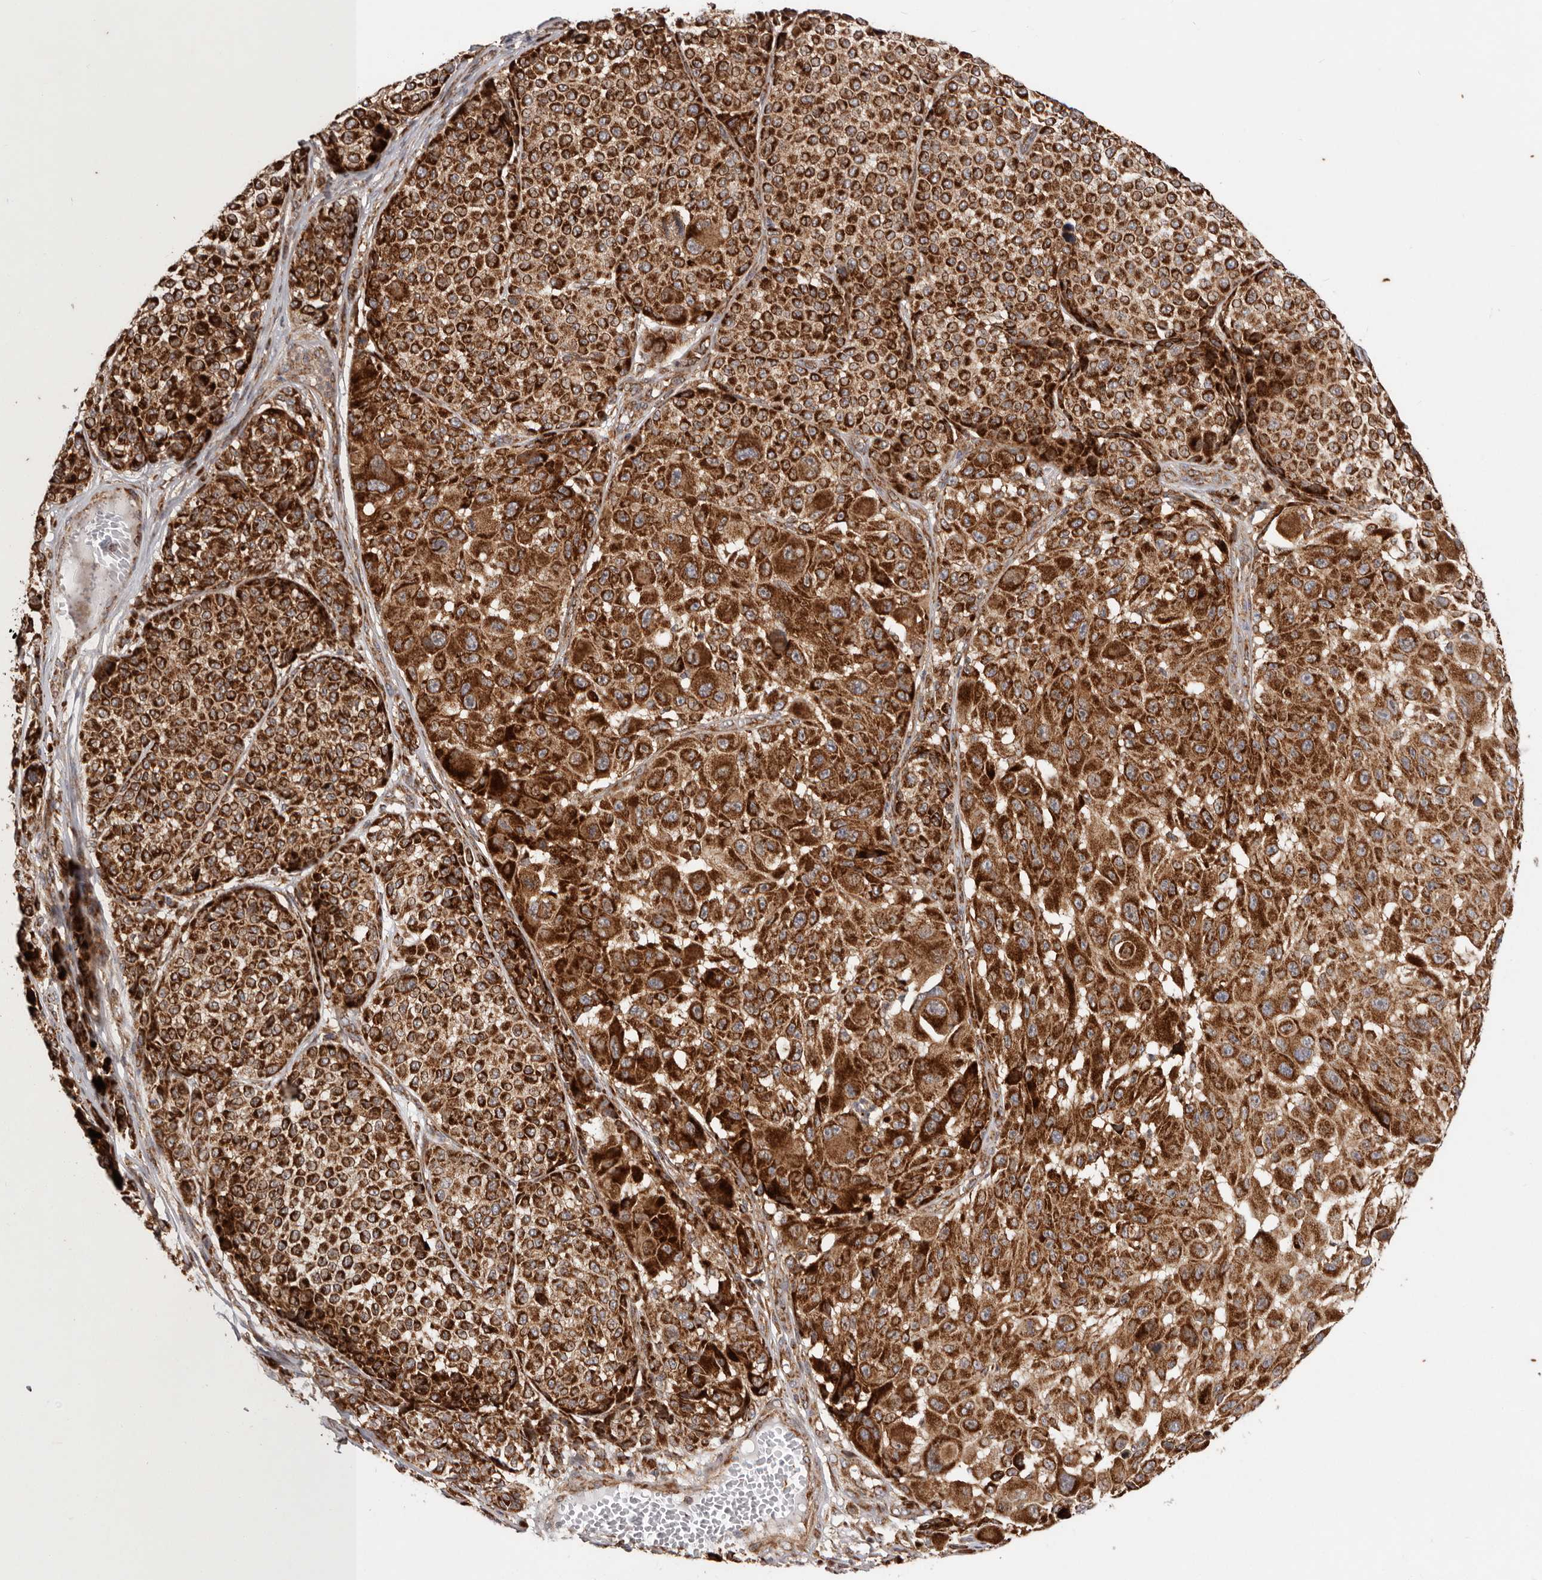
{"staining": {"intensity": "strong", "quantity": ">75%", "location": "cytoplasmic/membranous"}, "tissue": "melanoma", "cell_type": "Tumor cells", "image_type": "cancer", "snomed": [{"axis": "morphology", "description": "Malignant melanoma, NOS"}, {"axis": "topography", "description": "Skin"}], "caption": "Melanoma was stained to show a protein in brown. There is high levels of strong cytoplasmic/membranous positivity in approximately >75% of tumor cells.", "gene": "MRPS10", "patient": {"sex": "male", "age": 83}}